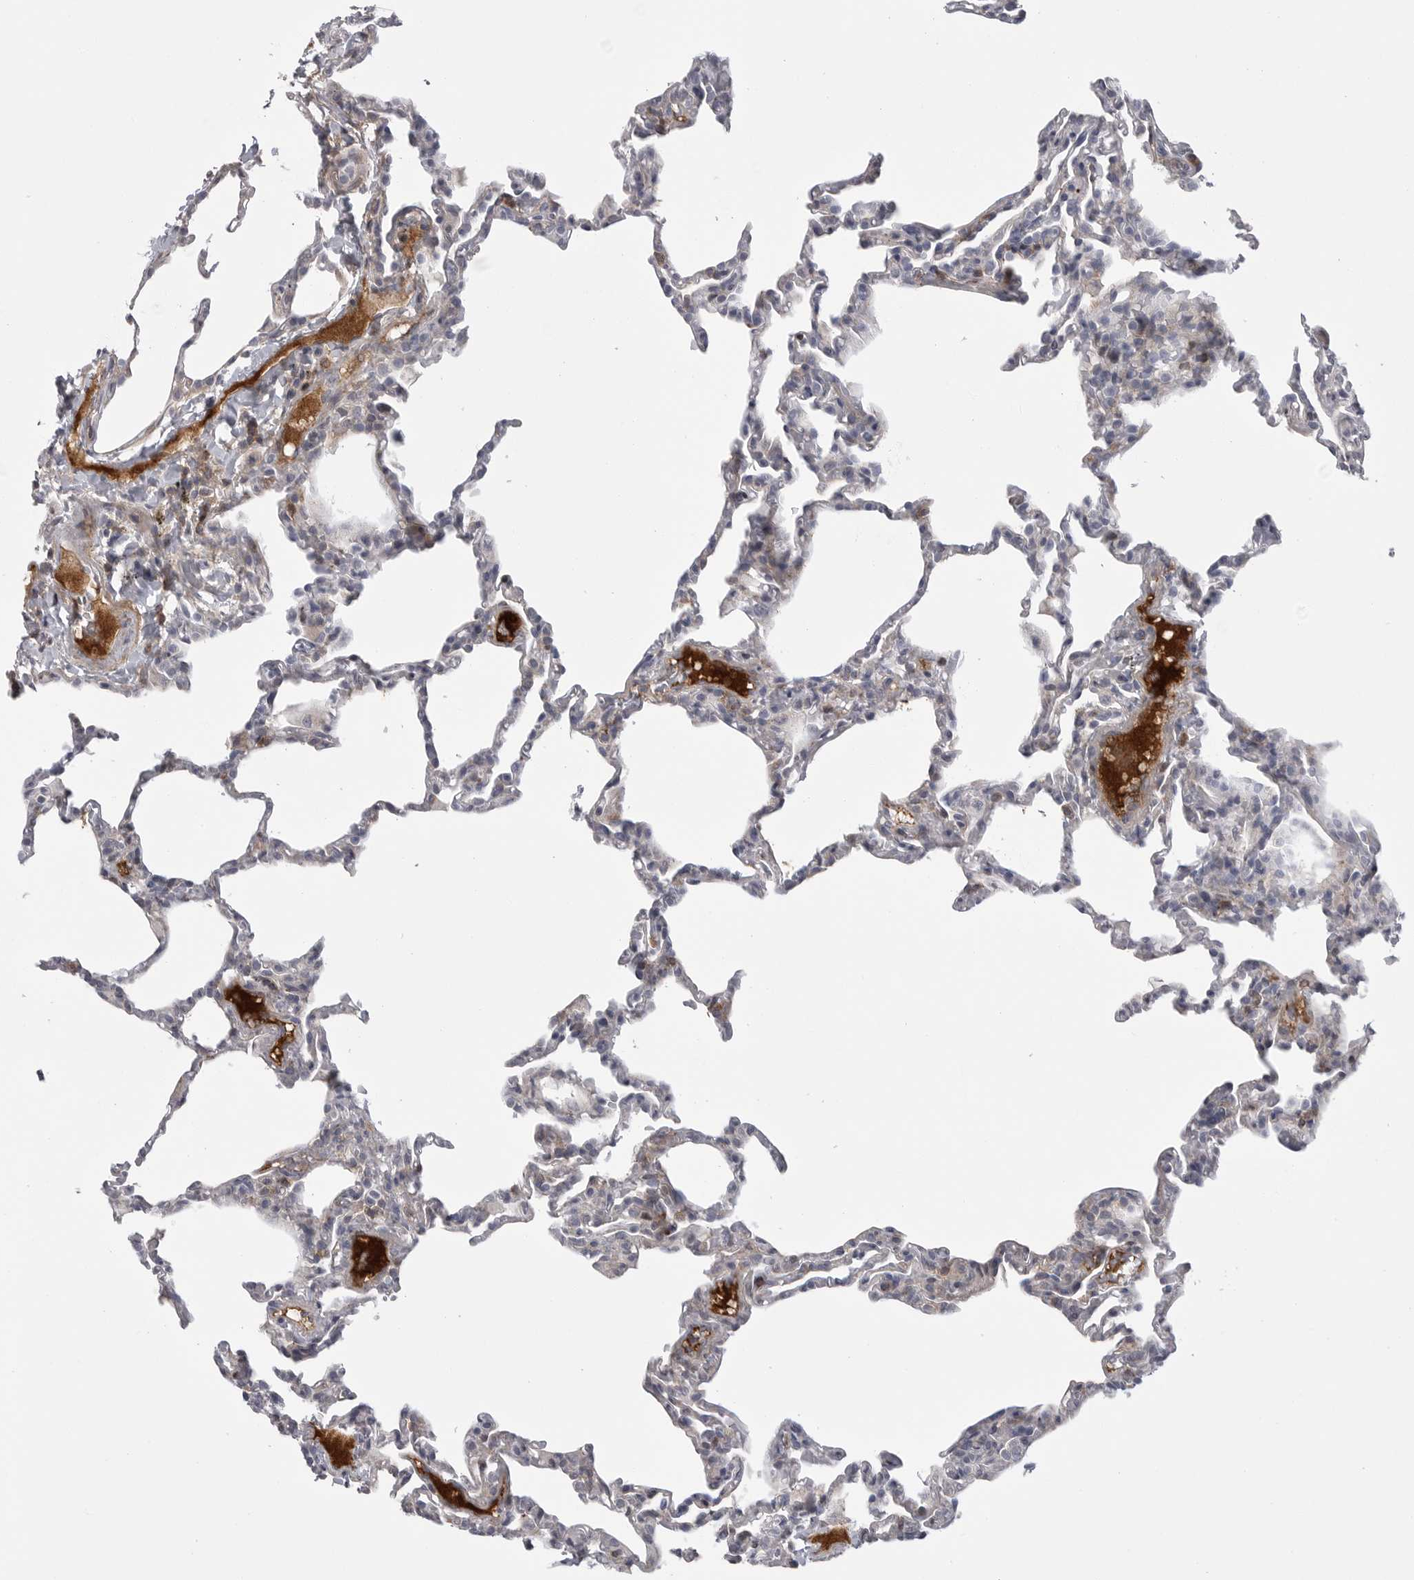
{"staining": {"intensity": "weak", "quantity": "<25%", "location": "cytoplasmic/membranous"}, "tissue": "lung", "cell_type": "Alveolar cells", "image_type": "normal", "snomed": [{"axis": "morphology", "description": "Normal tissue, NOS"}, {"axis": "topography", "description": "Lung"}], "caption": "This is an immunohistochemistry (IHC) photomicrograph of unremarkable human lung. There is no positivity in alveolar cells.", "gene": "SERPING1", "patient": {"sex": "male", "age": 20}}